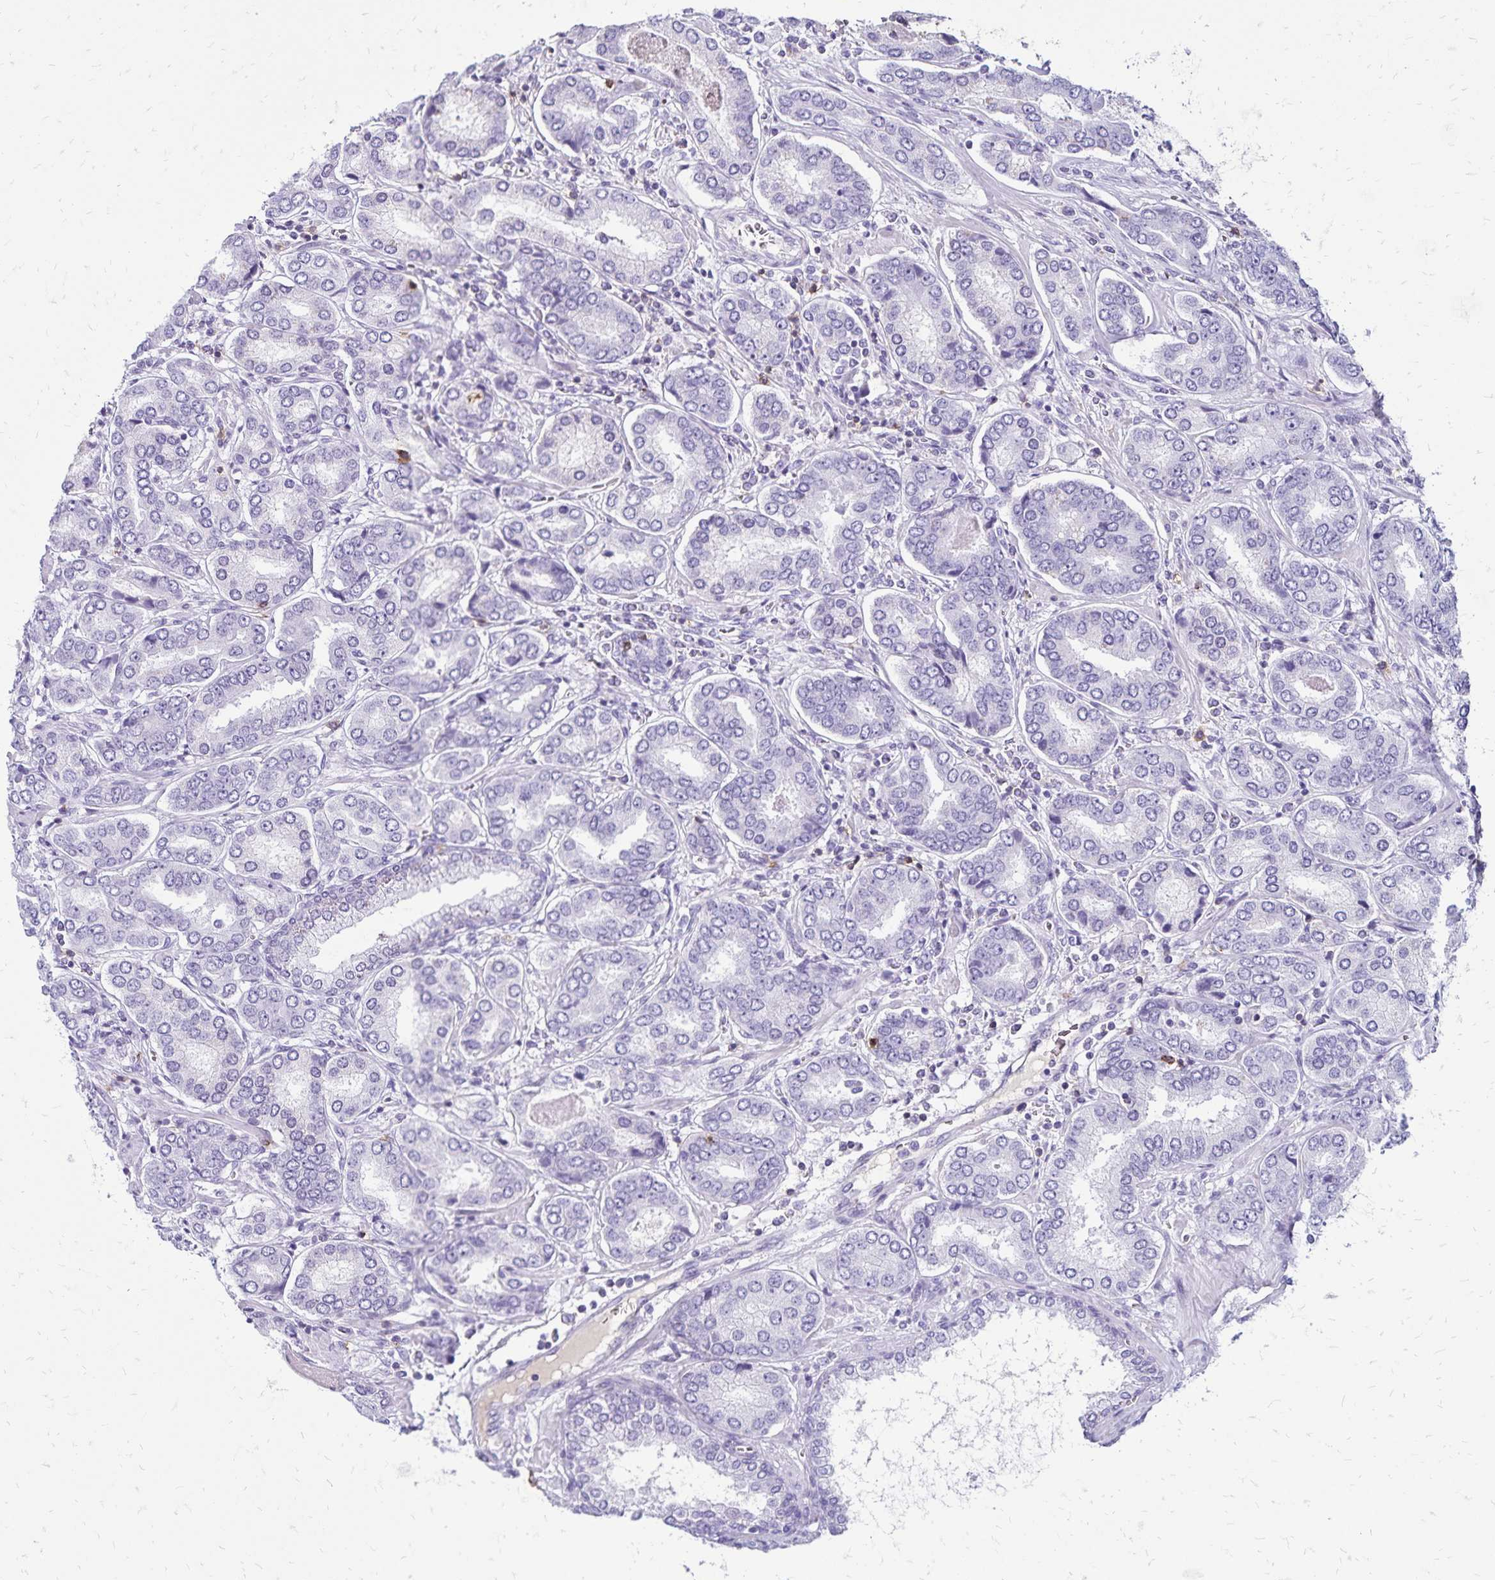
{"staining": {"intensity": "negative", "quantity": "none", "location": "none"}, "tissue": "prostate cancer", "cell_type": "Tumor cells", "image_type": "cancer", "snomed": [{"axis": "morphology", "description": "Adenocarcinoma, High grade"}, {"axis": "topography", "description": "Prostate"}], "caption": "DAB (3,3'-diaminobenzidine) immunohistochemical staining of human prostate high-grade adenocarcinoma reveals no significant positivity in tumor cells.", "gene": "CD27", "patient": {"sex": "male", "age": 72}}